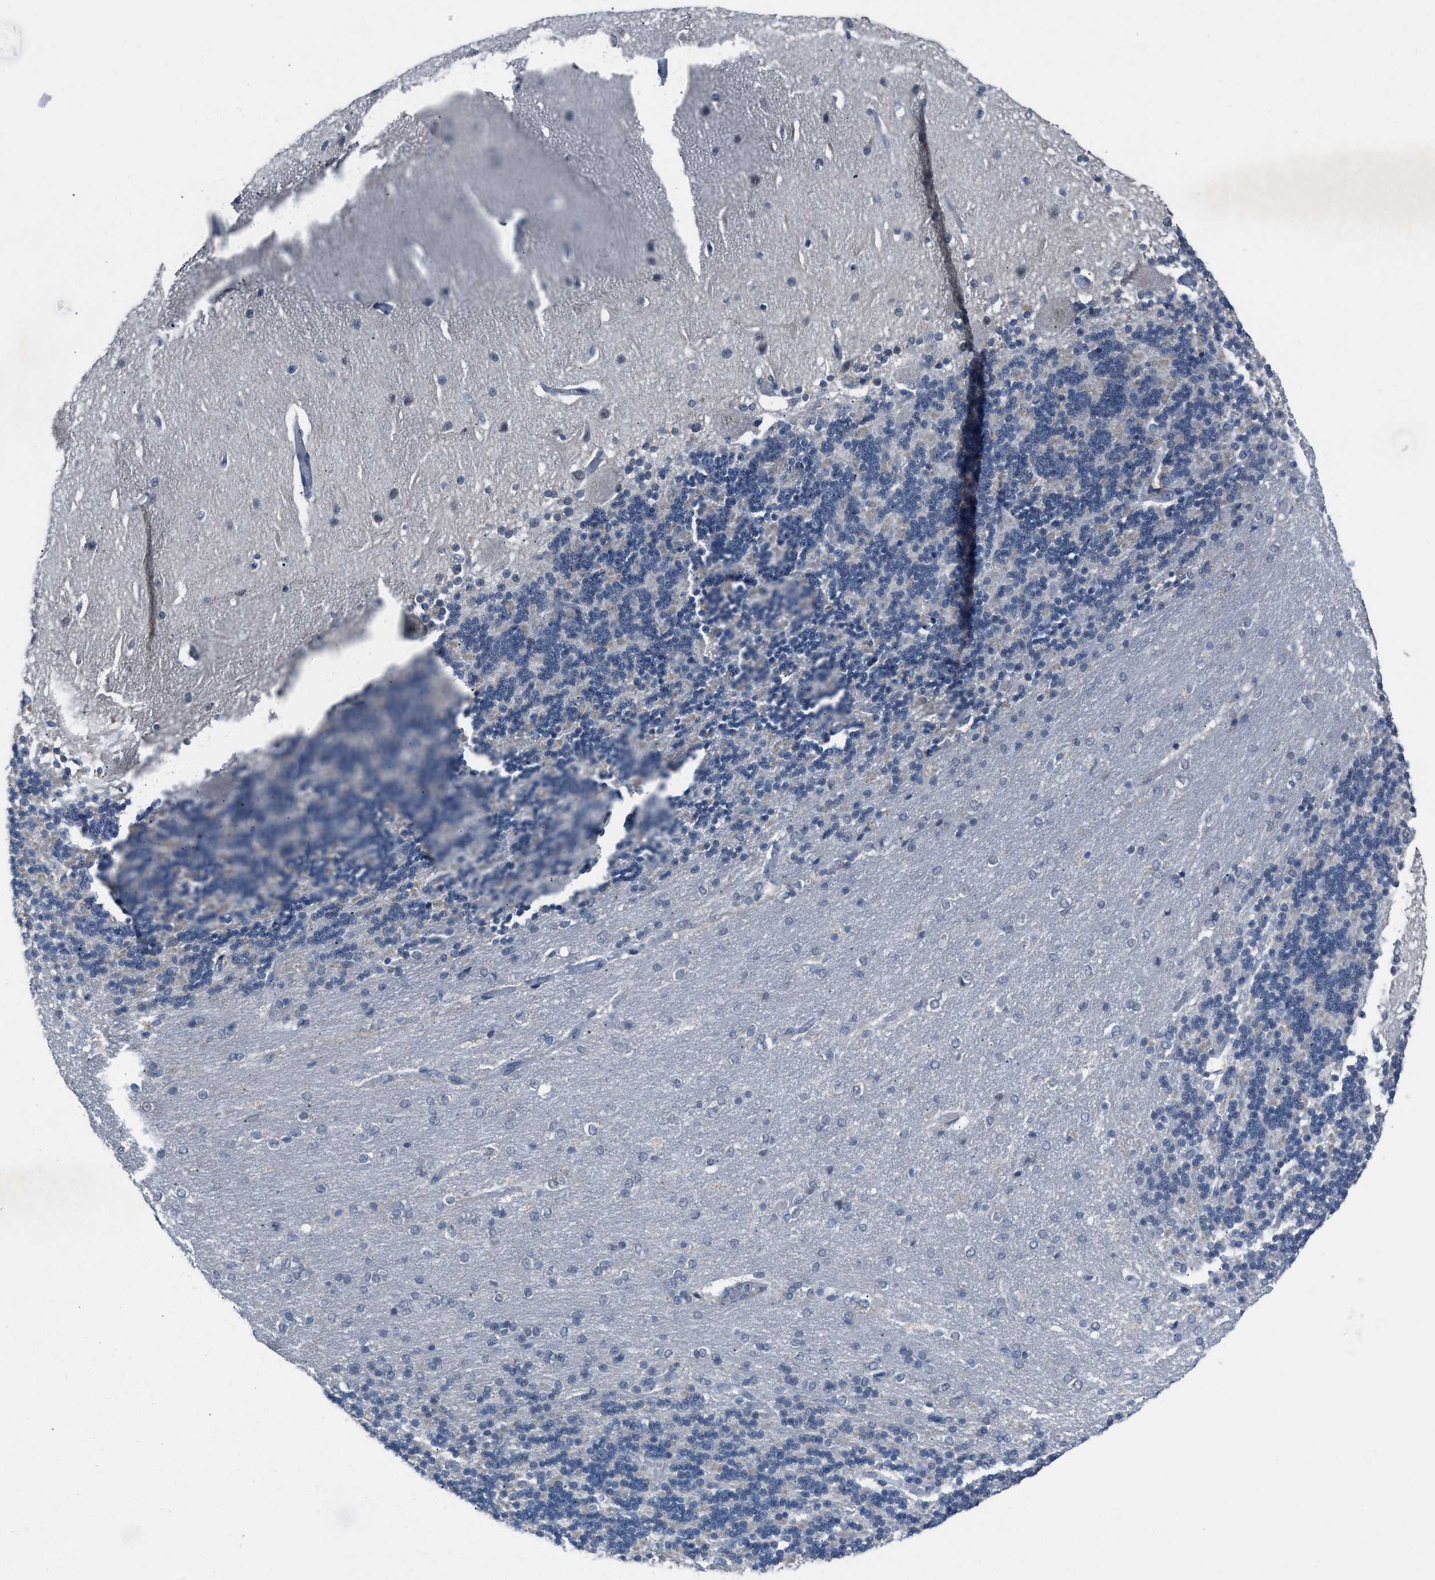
{"staining": {"intensity": "negative", "quantity": "none", "location": "none"}, "tissue": "cerebellum", "cell_type": "Cells in granular layer", "image_type": "normal", "snomed": [{"axis": "morphology", "description": "Normal tissue, NOS"}, {"axis": "topography", "description": "Cerebellum"}], "caption": "Micrograph shows no significant protein positivity in cells in granular layer of normal cerebellum.", "gene": "ANAPC11", "patient": {"sex": "female", "age": 54}}